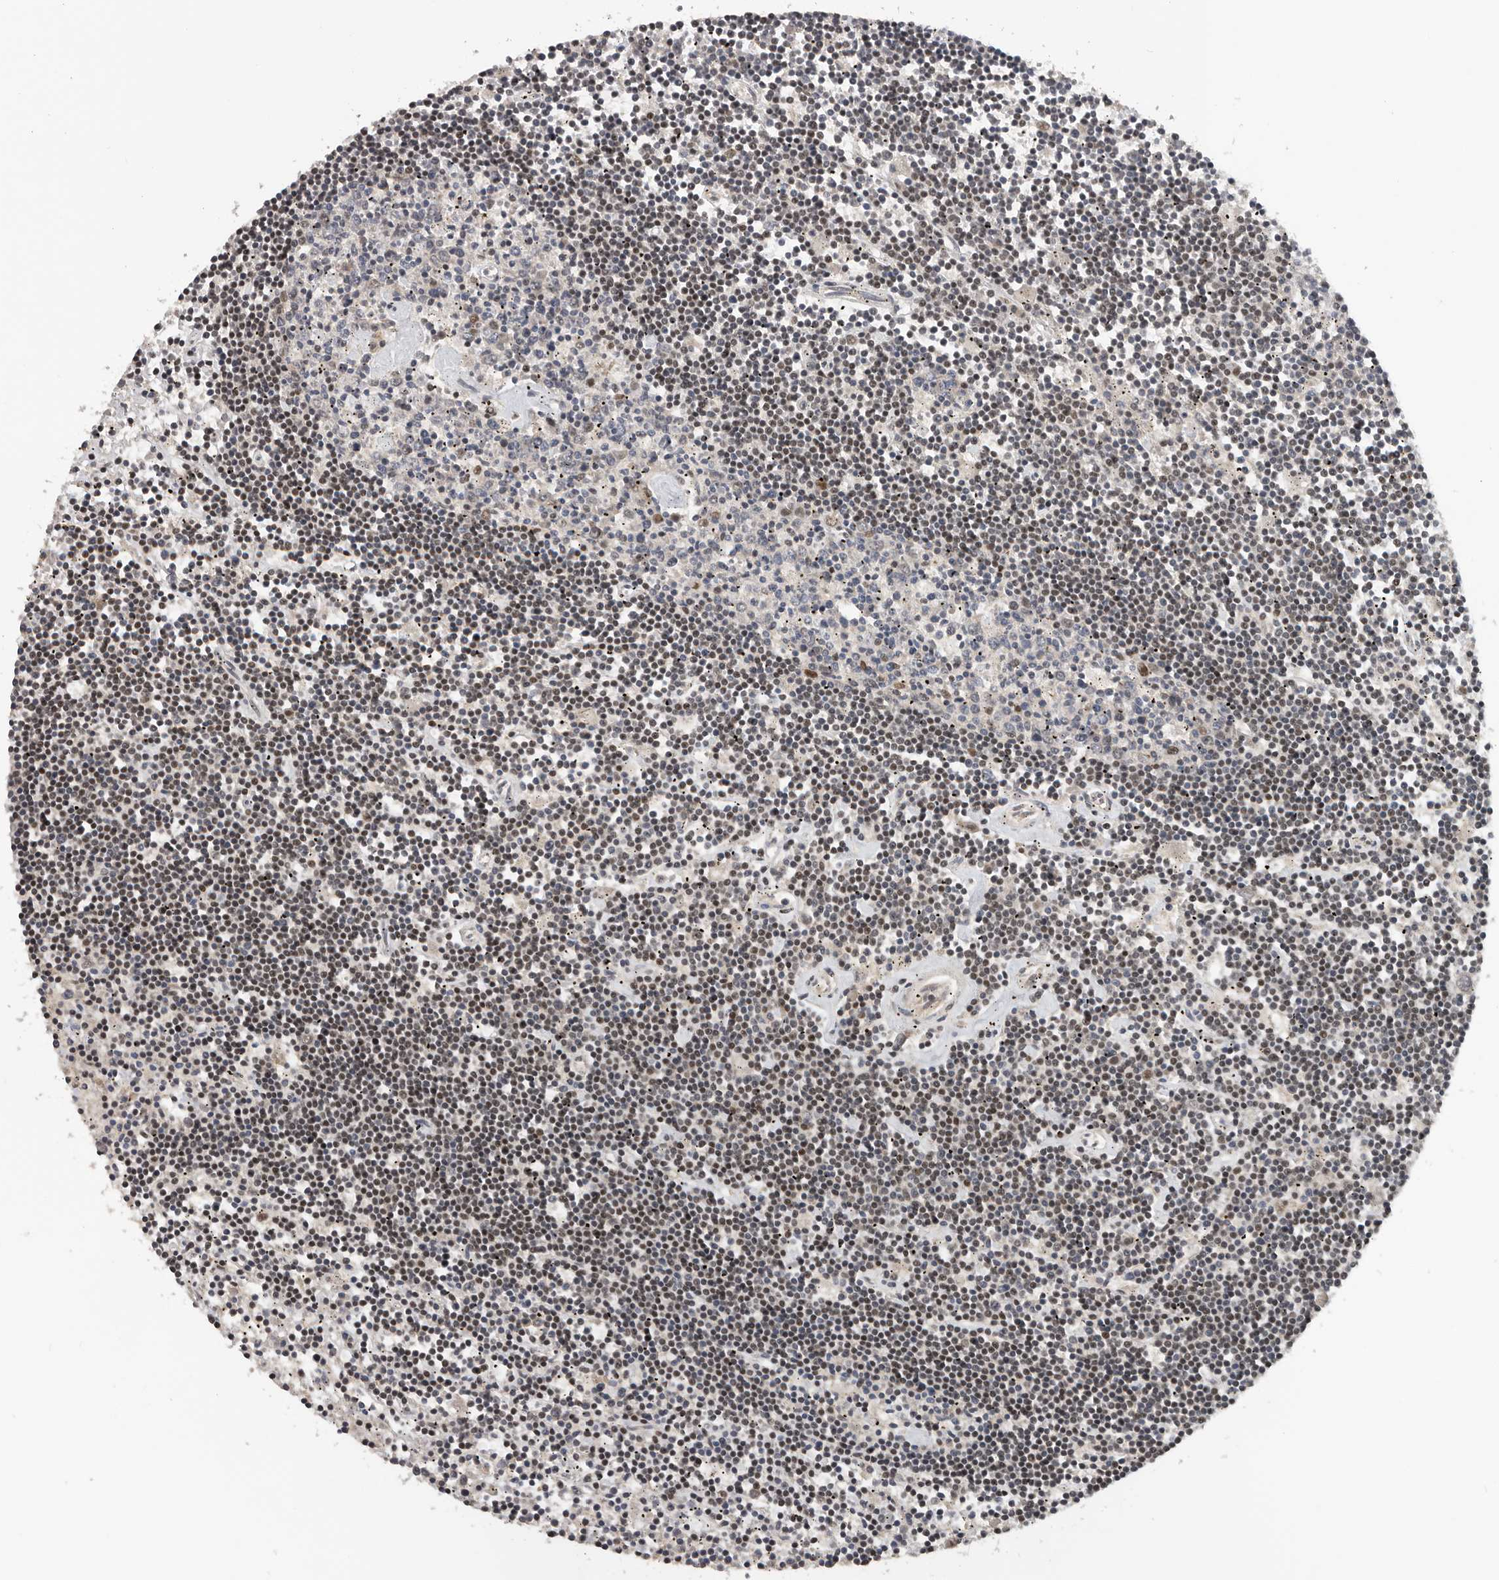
{"staining": {"intensity": "moderate", "quantity": ">75%", "location": "nuclear"}, "tissue": "lymphoma", "cell_type": "Tumor cells", "image_type": "cancer", "snomed": [{"axis": "morphology", "description": "Malignant lymphoma, non-Hodgkin's type, Low grade"}, {"axis": "topography", "description": "Spleen"}], "caption": "Immunohistochemical staining of lymphoma demonstrates moderate nuclear protein expression in about >75% of tumor cells. Using DAB (brown) and hematoxylin (blue) stains, captured at high magnification using brightfield microscopy.", "gene": "HENMT1", "patient": {"sex": "male", "age": 76}}